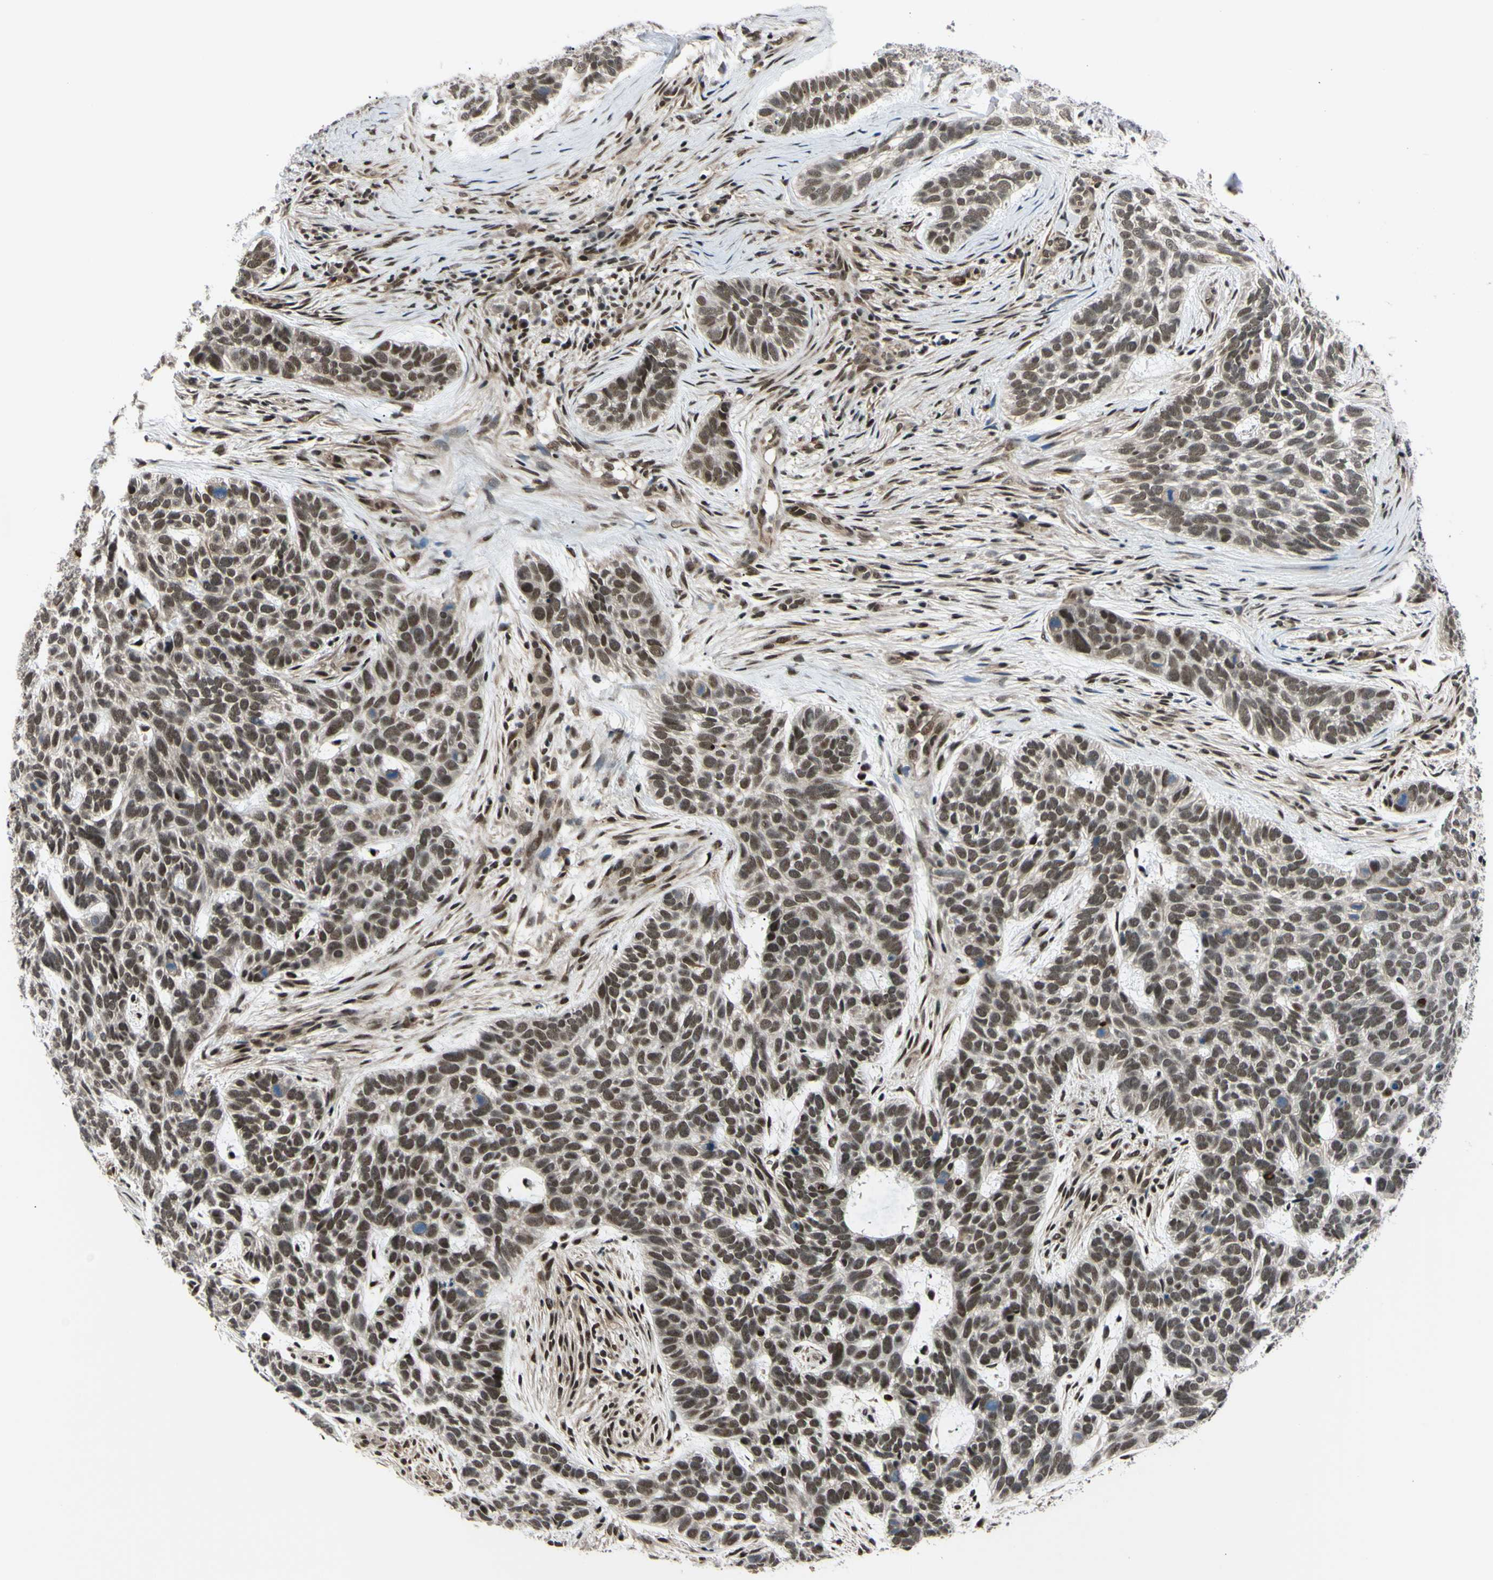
{"staining": {"intensity": "moderate", "quantity": ">75%", "location": "nuclear"}, "tissue": "skin cancer", "cell_type": "Tumor cells", "image_type": "cancer", "snomed": [{"axis": "morphology", "description": "Basal cell carcinoma"}, {"axis": "topography", "description": "Skin"}], "caption": "Moderate nuclear staining is appreciated in approximately >75% of tumor cells in skin cancer. Immunohistochemistry (ihc) stains the protein of interest in brown and the nuclei are stained blue.", "gene": "THAP12", "patient": {"sex": "male", "age": 87}}